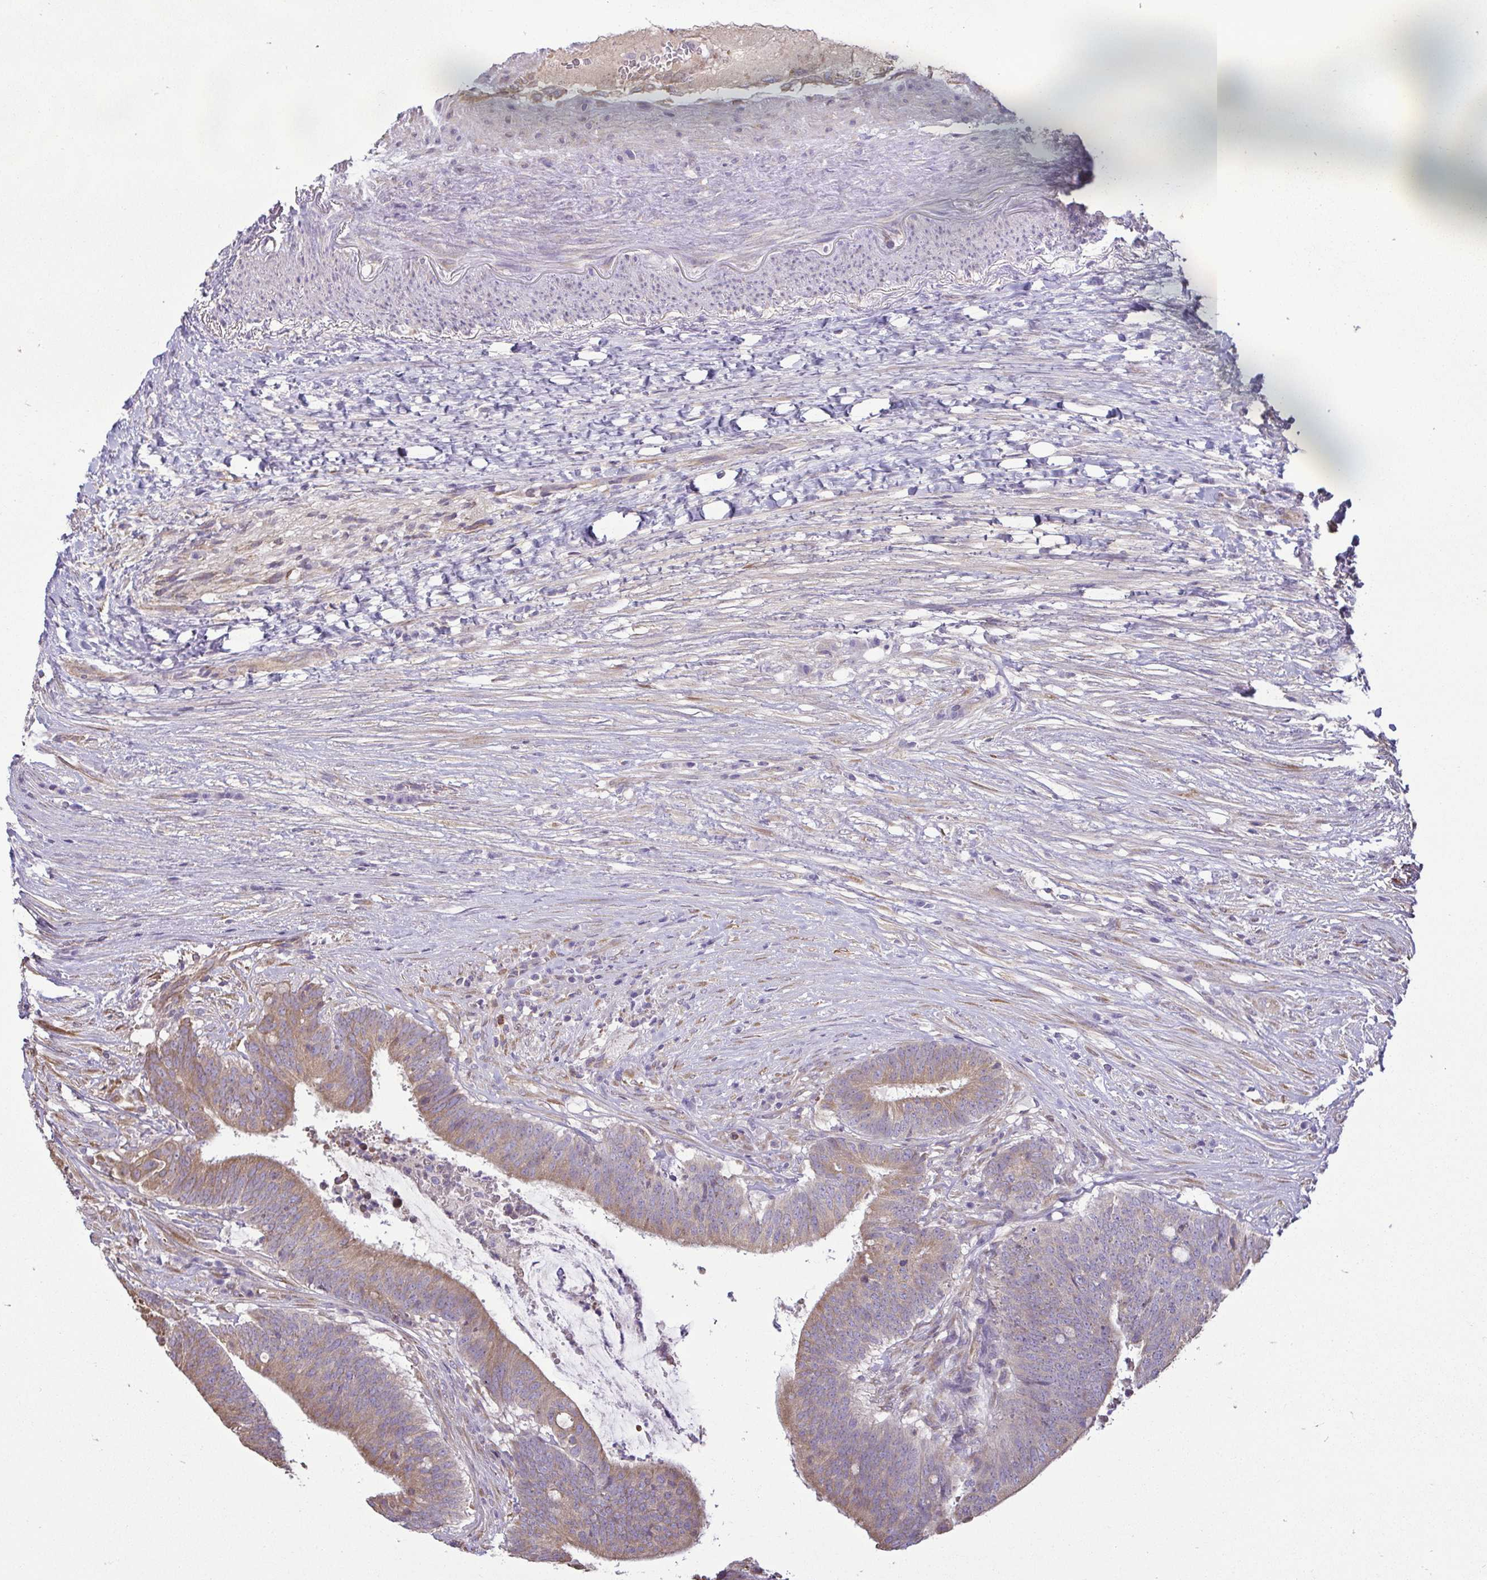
{"staining": {"intensity": "weak", "quantity": ">75%", "location": "cytoplasmic/membranous"}, "tissue": "colorectal cancer", "cell_type": "Tumor cells", "image_type": "cancer", "snomed": [{"axis": "morphology", "description": "Adenocarcinoma, NOS"}, {"axis": "topography", "description": "Colon"}], "caption": "About >75% of tumor cells in human colorectal cancer exhibit weak cytoplasmic/membranous protein positivity as visualized by brown immunohistochemical staining.", "gene": "MYL10", "patient": {"sex": "female", "age": 43}}